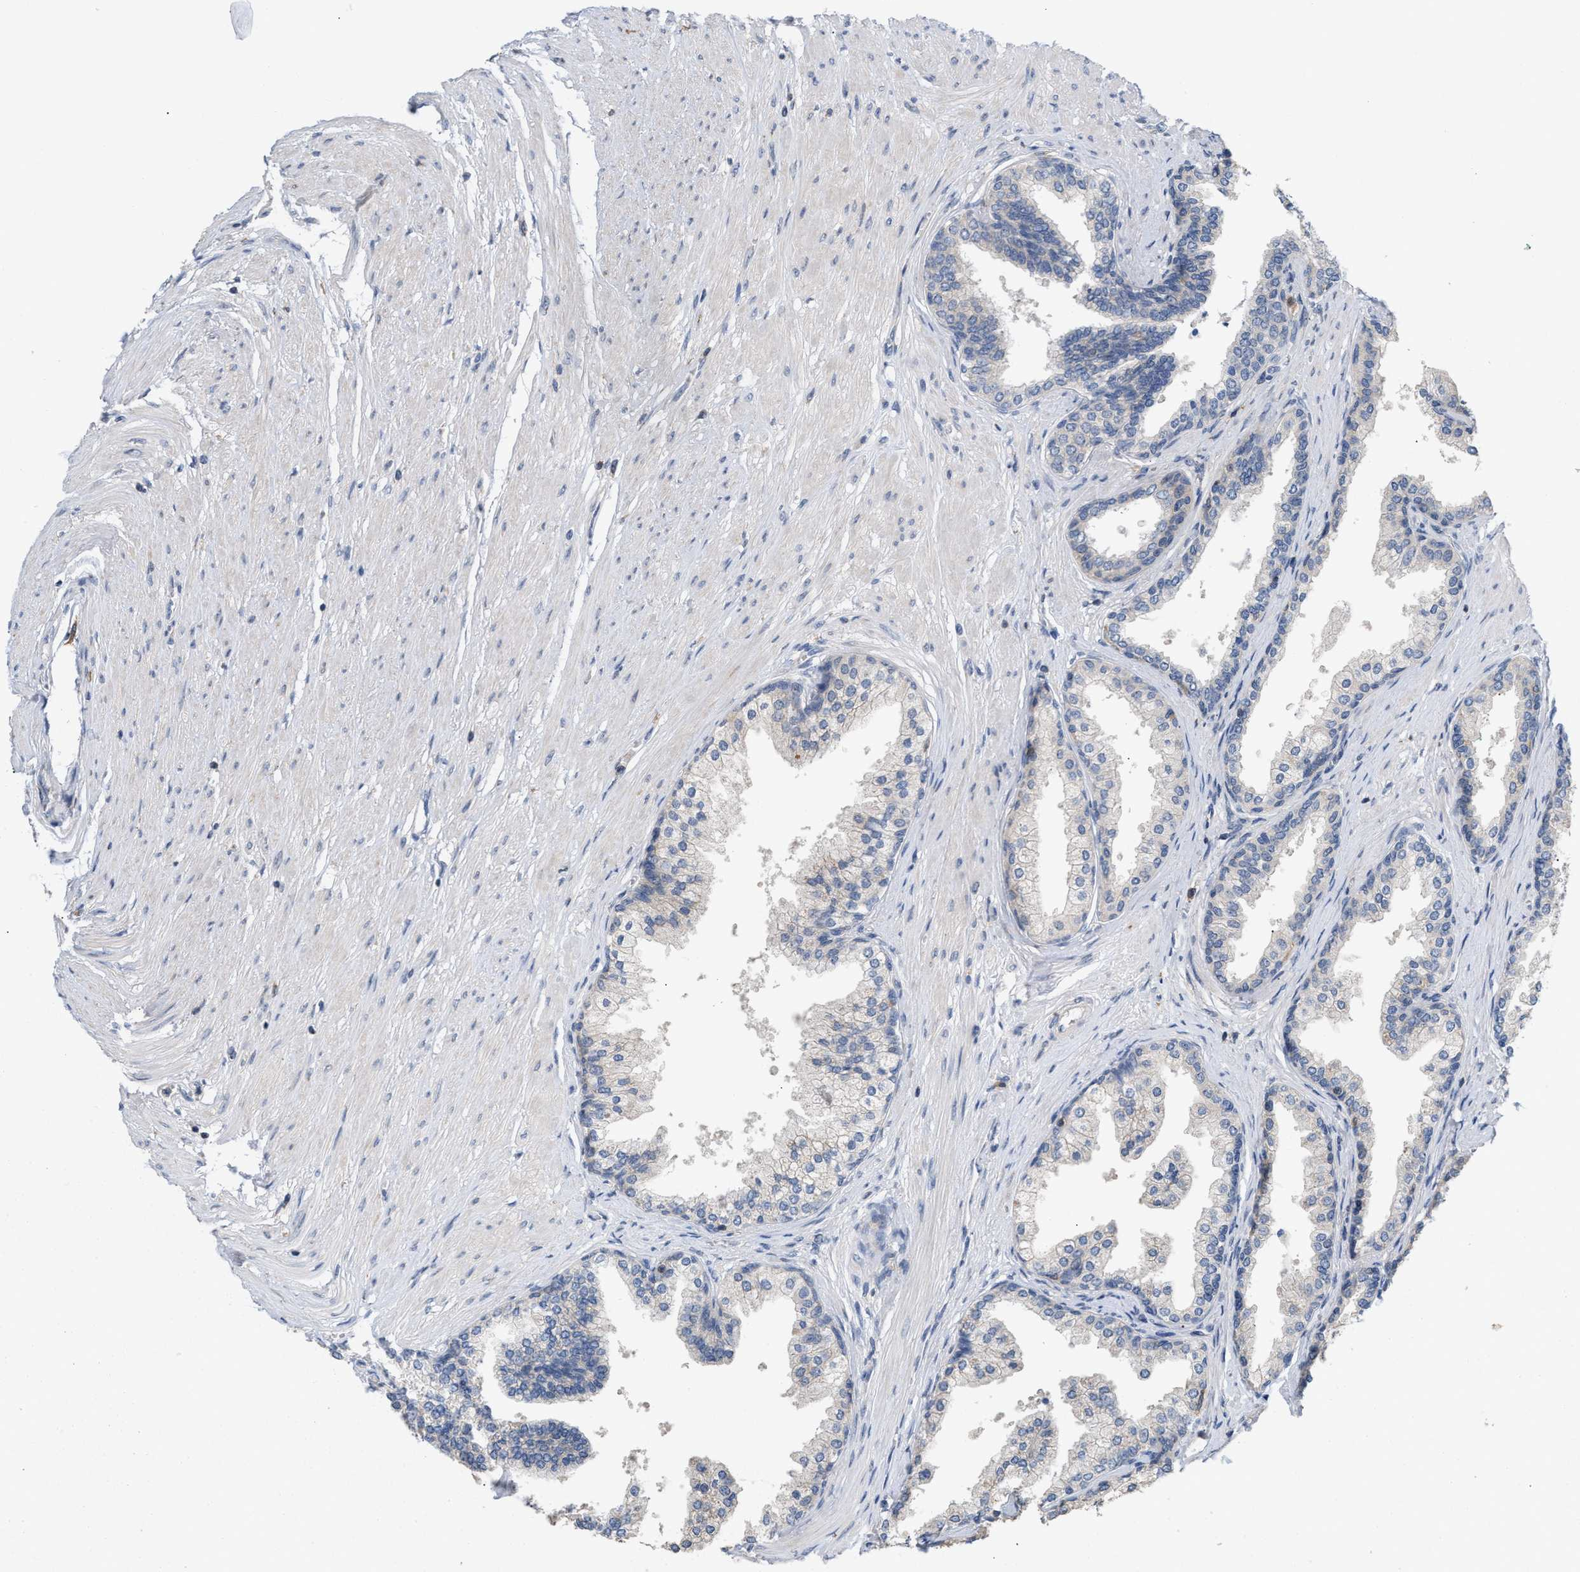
{"staining": {"intensity": "negative", "quantity": "none", "location": "none"}, "tissue": "prostate cancer", "cell_type": "Tumor cells", "image_type": "cancer", "snomed": [{"axis": "morphology", "description": "Adenocarcinoma, Low grade"}, {"axis": "topography", "description": "Prostate"}], "caption": "IHC histopathology image of human prostate cancer stained for a protein (brown), which demonstrates no staining in tumor cells.", "gene": "DBNL", "patient": {"sex": "male", "age": 52}}